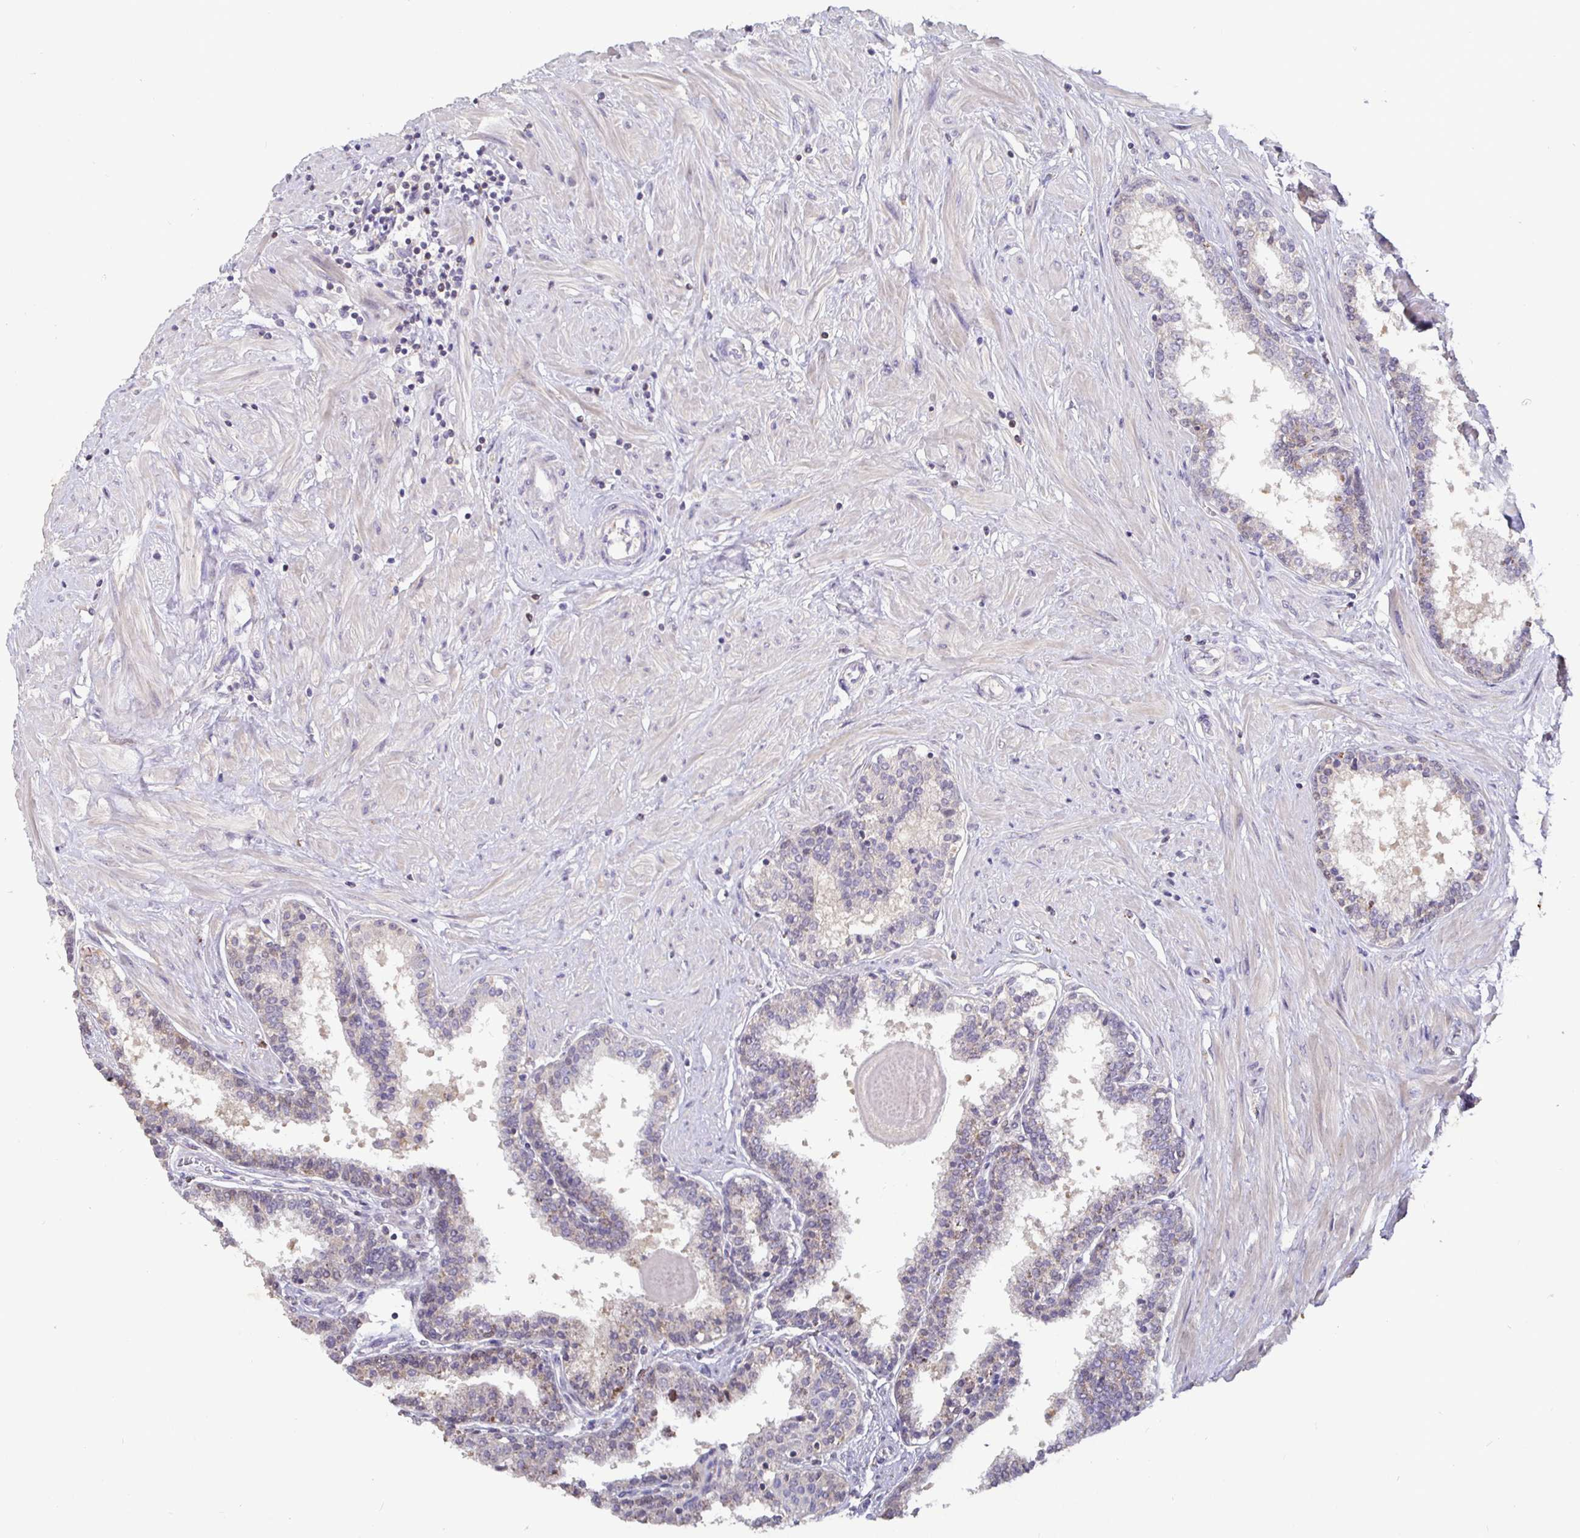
{"staining": {"intensity": "negative", "quantity": "none", "location": "none"}, "tissue": "prostate", "cell_type": "Glandular cells", "image_type": "normal", "snomed": [{"axis": "morphology", "description": "Normal tissue, NOS"}, {"axis": "topography", "description": "Prostate"}], "caption": "A micrograph of prostate stained for a protein shows no brown staining in glandular cells. (DAB immunohistochemistry (IHC) visualized using brightfield microscopy, high magnification).", "gene": "SHISA4", "patient": {"sex": "male", "age": 55}}